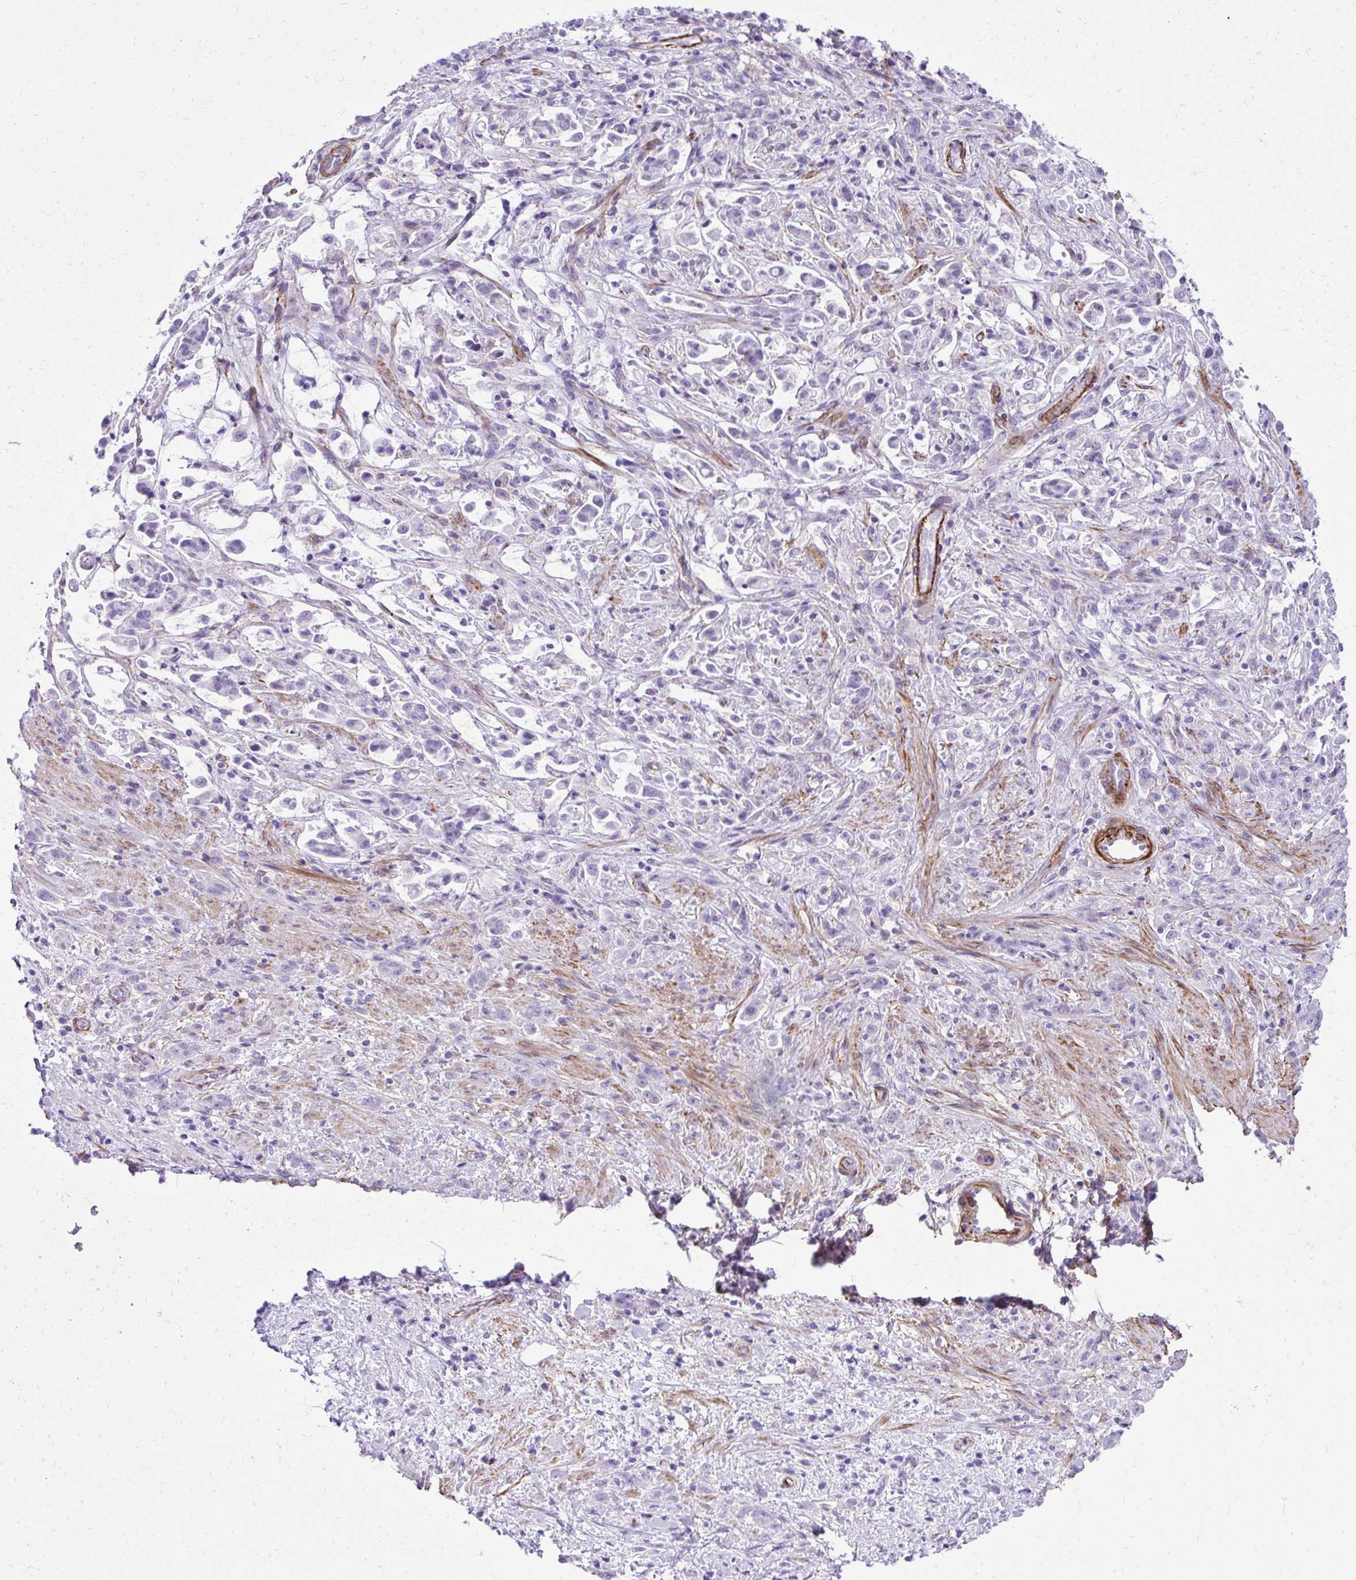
{"staining": {"intensity": "negative", "quantity": "none", "location": "none"}, "tissue": "stomach cancer", "cell_type": "Tumor cells", "image_type": "cancer", "snomed": [{"axis": "morphology", "description": "Adenocarcinoma, NOS"}, {"axis": "topography", "description": "Stomach"}], "caption": "Histopathology image shows no significant protein positivity in tumor cells of adenocarcinoma (stomach).", "gene": "PITPNM3", "patient": {"sex": "female", "age": 60}}